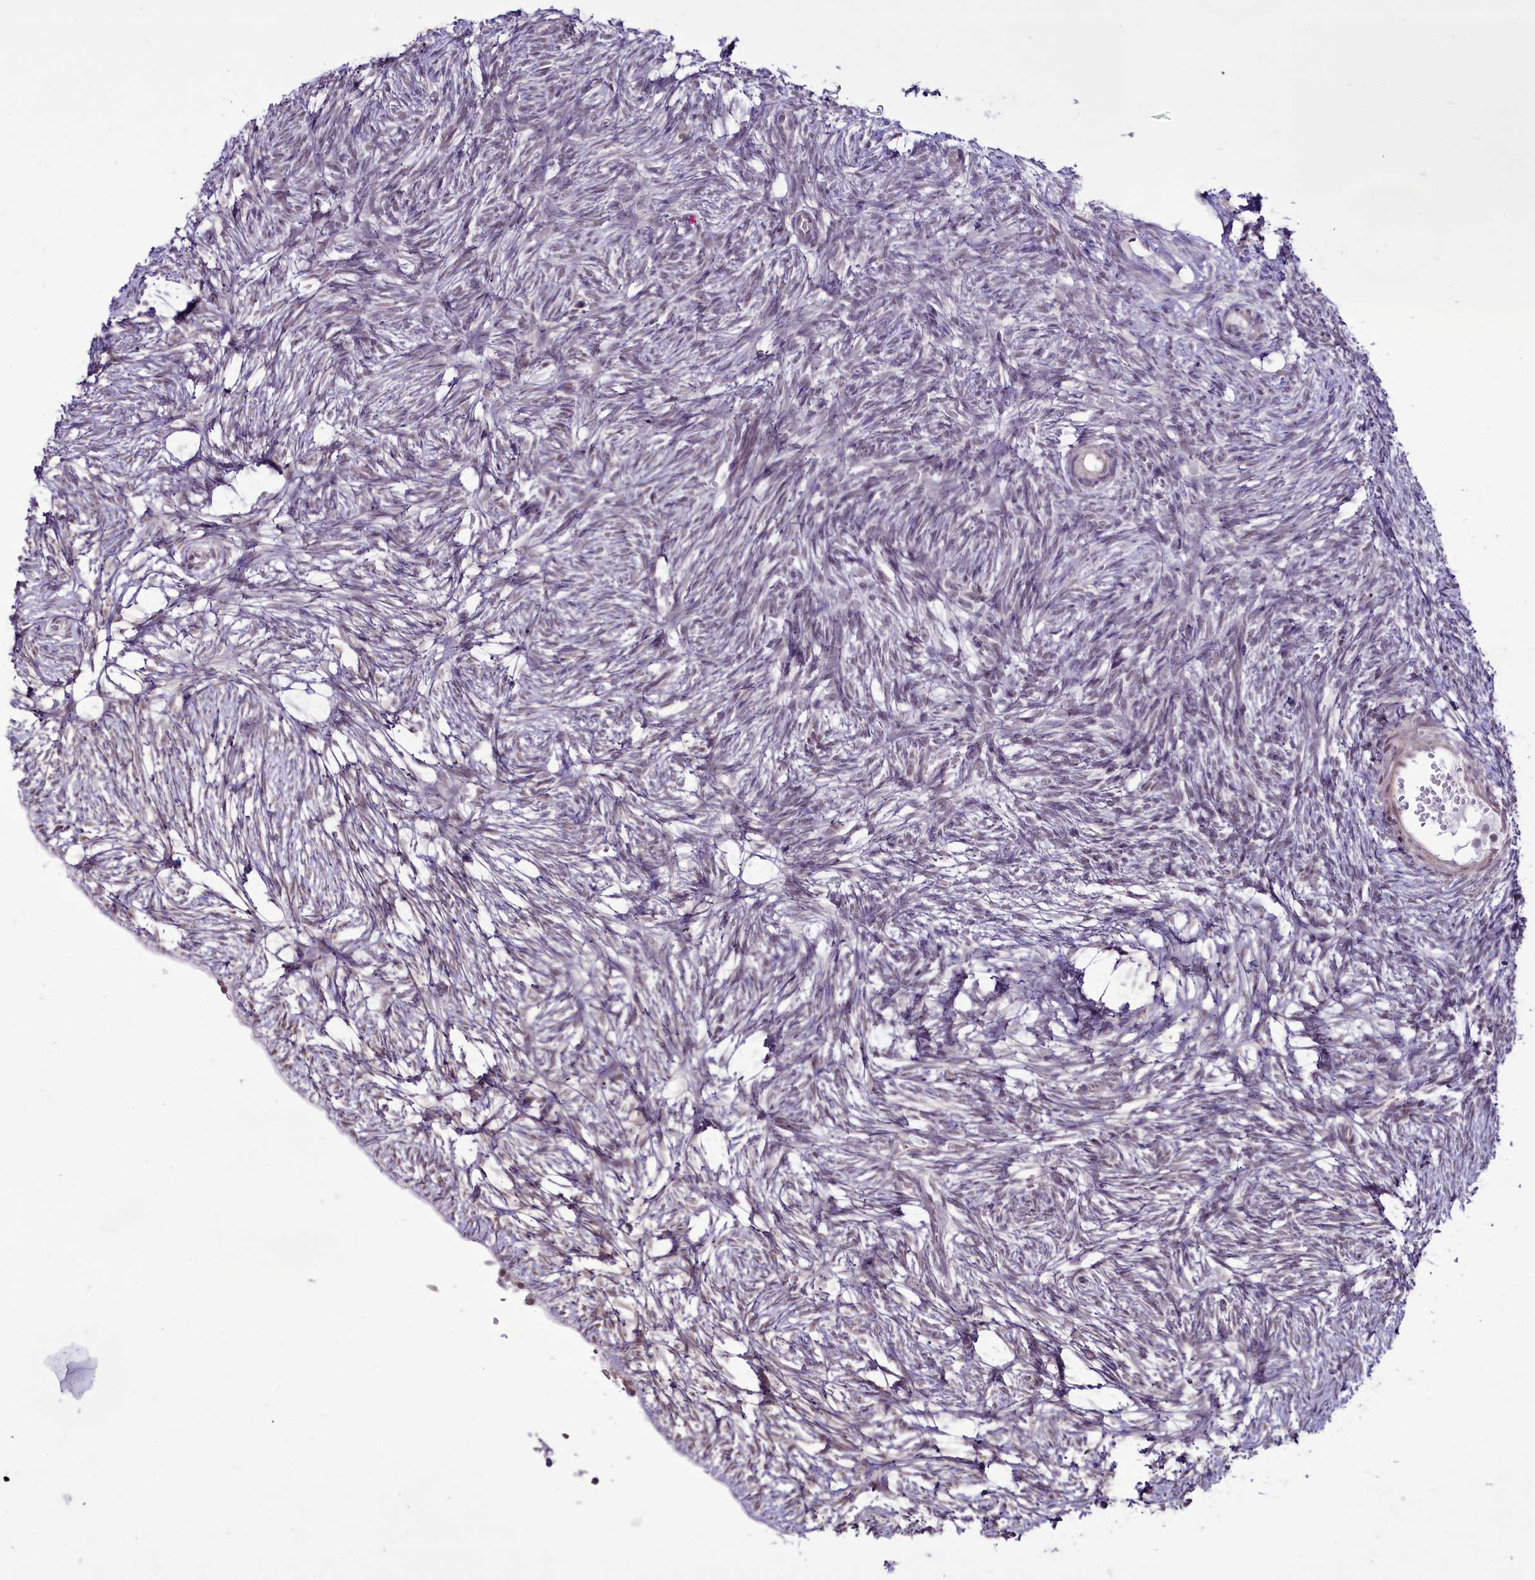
{"staining": {"intensity": "negative", "quantity": "none", "location": "none"}, "tissue": "ovary", "cell_type": "Ovarian stroma cells", "image_type": "normal", "snomed": [{"axis": "morphology", "description": "Normal tissue, NOS"}, {"axis": "topography", "description": "Ovary"}], "caption": "A high-resolution image shows immunohistochemistry (IHC) staining of normal ovary, which shows no significant expression in ovarian stroma cells.", "gene": "RSBN1", "patient": {"sex": "female", "age": 51}}